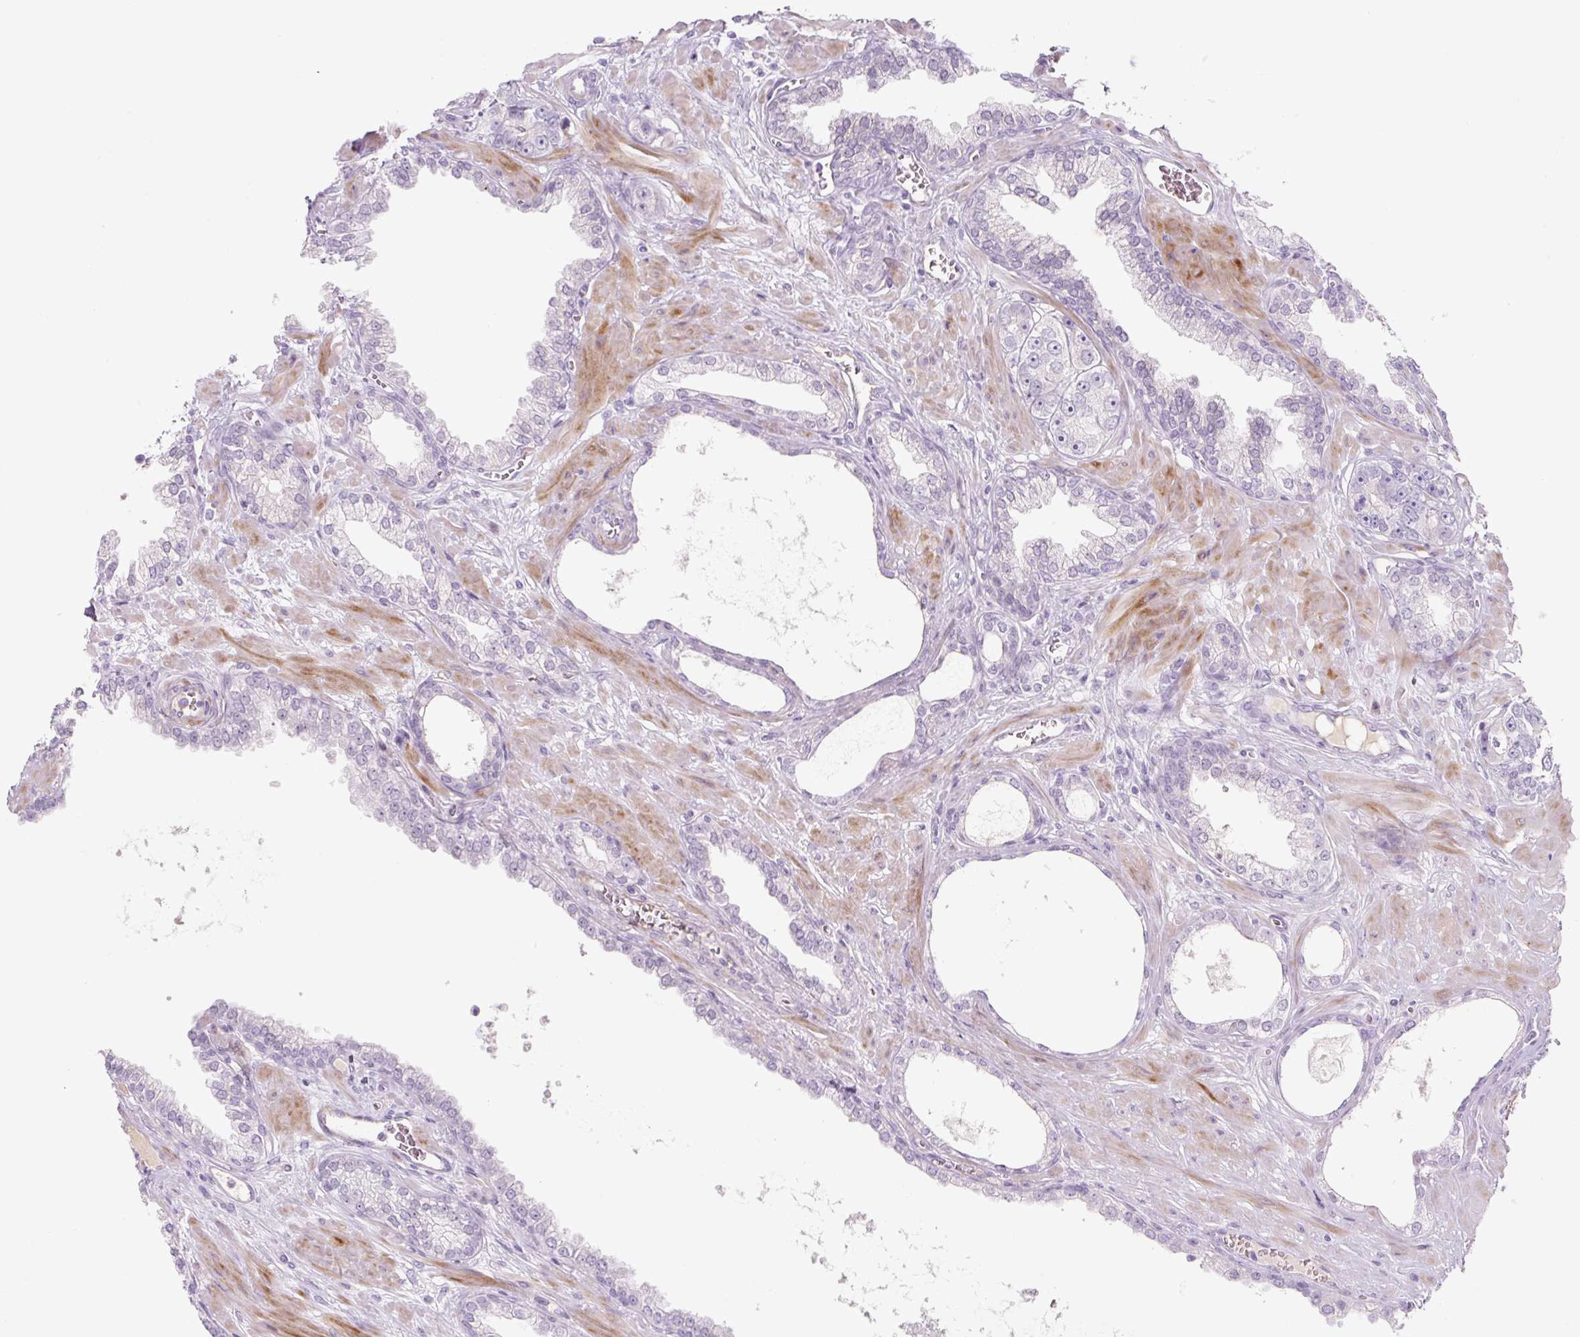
{"staining": {"intensity": "negative", "quantity": "none", "location": "none"}, "tissue": "prostate cancer", "cell_type": "Tumor cells", "image_type": "cancer", "snomed": [{"axis": "morphology", "description": "Adenocarcinoma, High grade"}, {"axis": "topography", "description": "Prostate"}], "caption": "This is an IHC histopathology image of human prostate cancer. There is no expression in tumor cells.", "gene": "PRM1", "patient": {"sex": "male", "age": 71}}